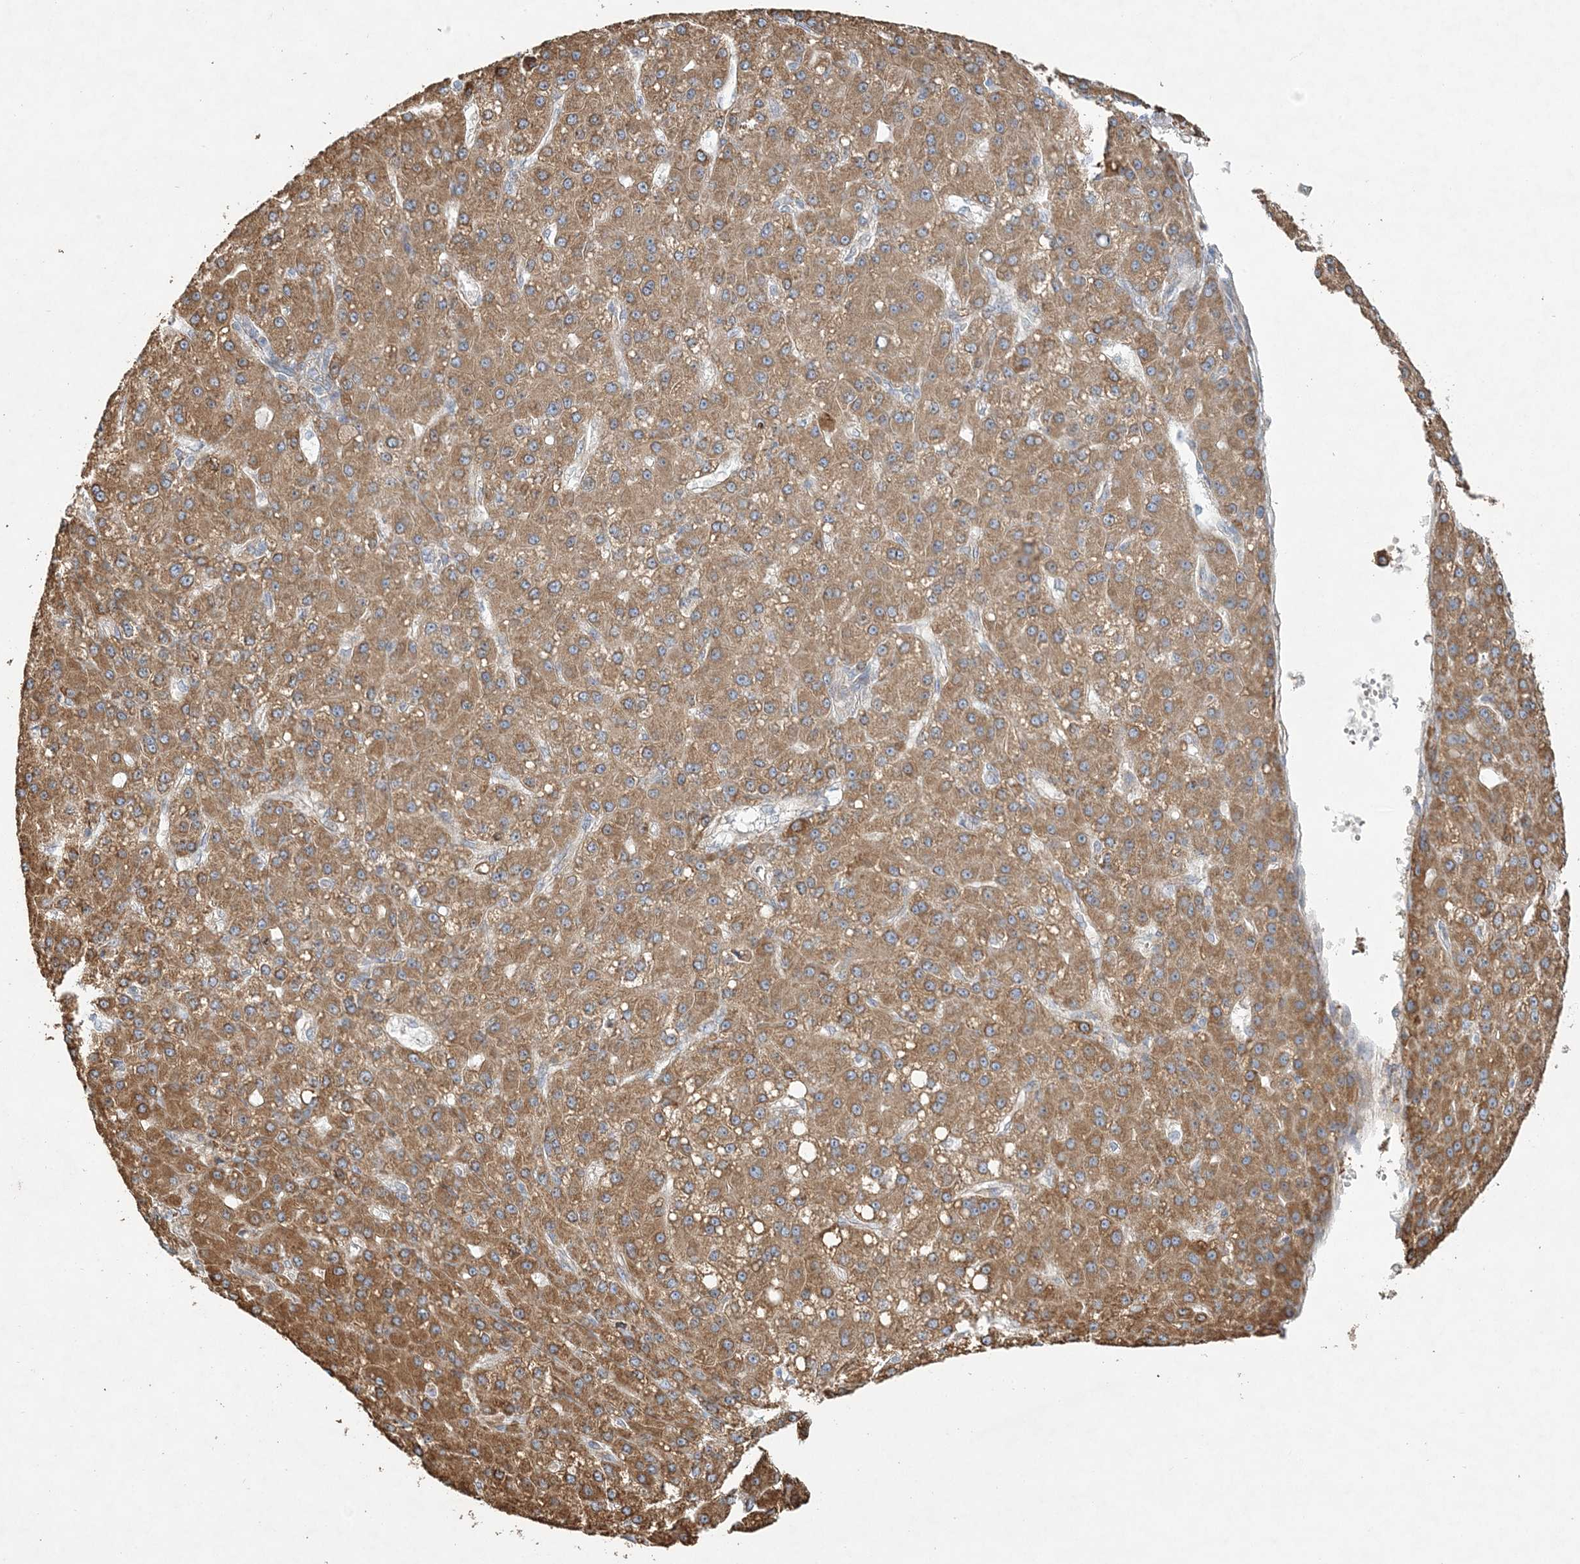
{"staining": {"intensity": "moderate", "quantity": ">75%", "location": "cytoplasmic/membranous"}, "tissue": "liver cancer", "cell_type": "Tumor cells", "image_type": "cancer", "snomed": [{"axis": "morphology", "description": "Carcinoma, Hepatocellular, NOS"}, {"axis": "topography", "description": "Liver"}], "caption": "Liver cancer (hepatocellular carcinoma) was stained to show a protein in brown. There is medium levels of moderate cytoplasmic/membranous positivity in about >75% of tumor cells.", "gene": "ZFYVE16", "patient": {"sex": "male", "age": 67}}